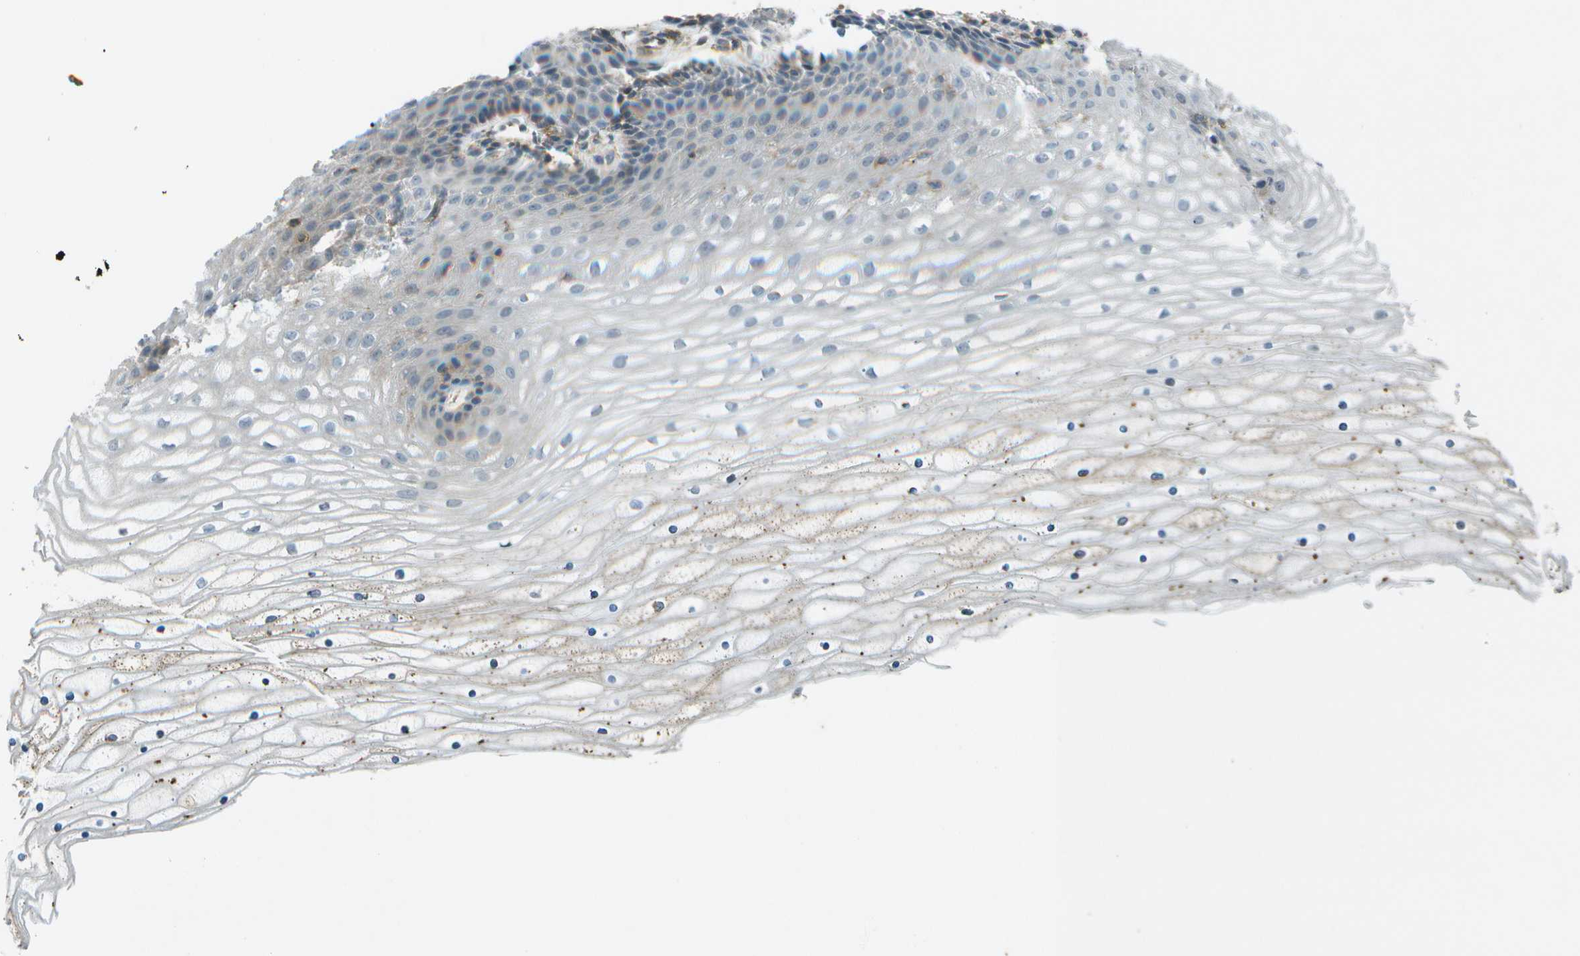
{"staining": {"intensity": "moderate", "quantity": ">75%", "location": "cytoplasmic/membranous"}, "tissue": "cervix", "cell_type": "Glandular cells", "image_type": "normal", "snomed": [{"axis": "morphology", "description": "Normal tissue, NOS"}, {"axis": "topography", "description": "Cervix"}], "caption": "A histopathology image of human cervix stained for a protein reveals moderate cytoplasmic/membranous brown staining in glandular cells. (DAB IHC with brightfield microscopy, high magnification).", "gene": "LRRC66", "patient": {"sex": "female", "age": 39}}